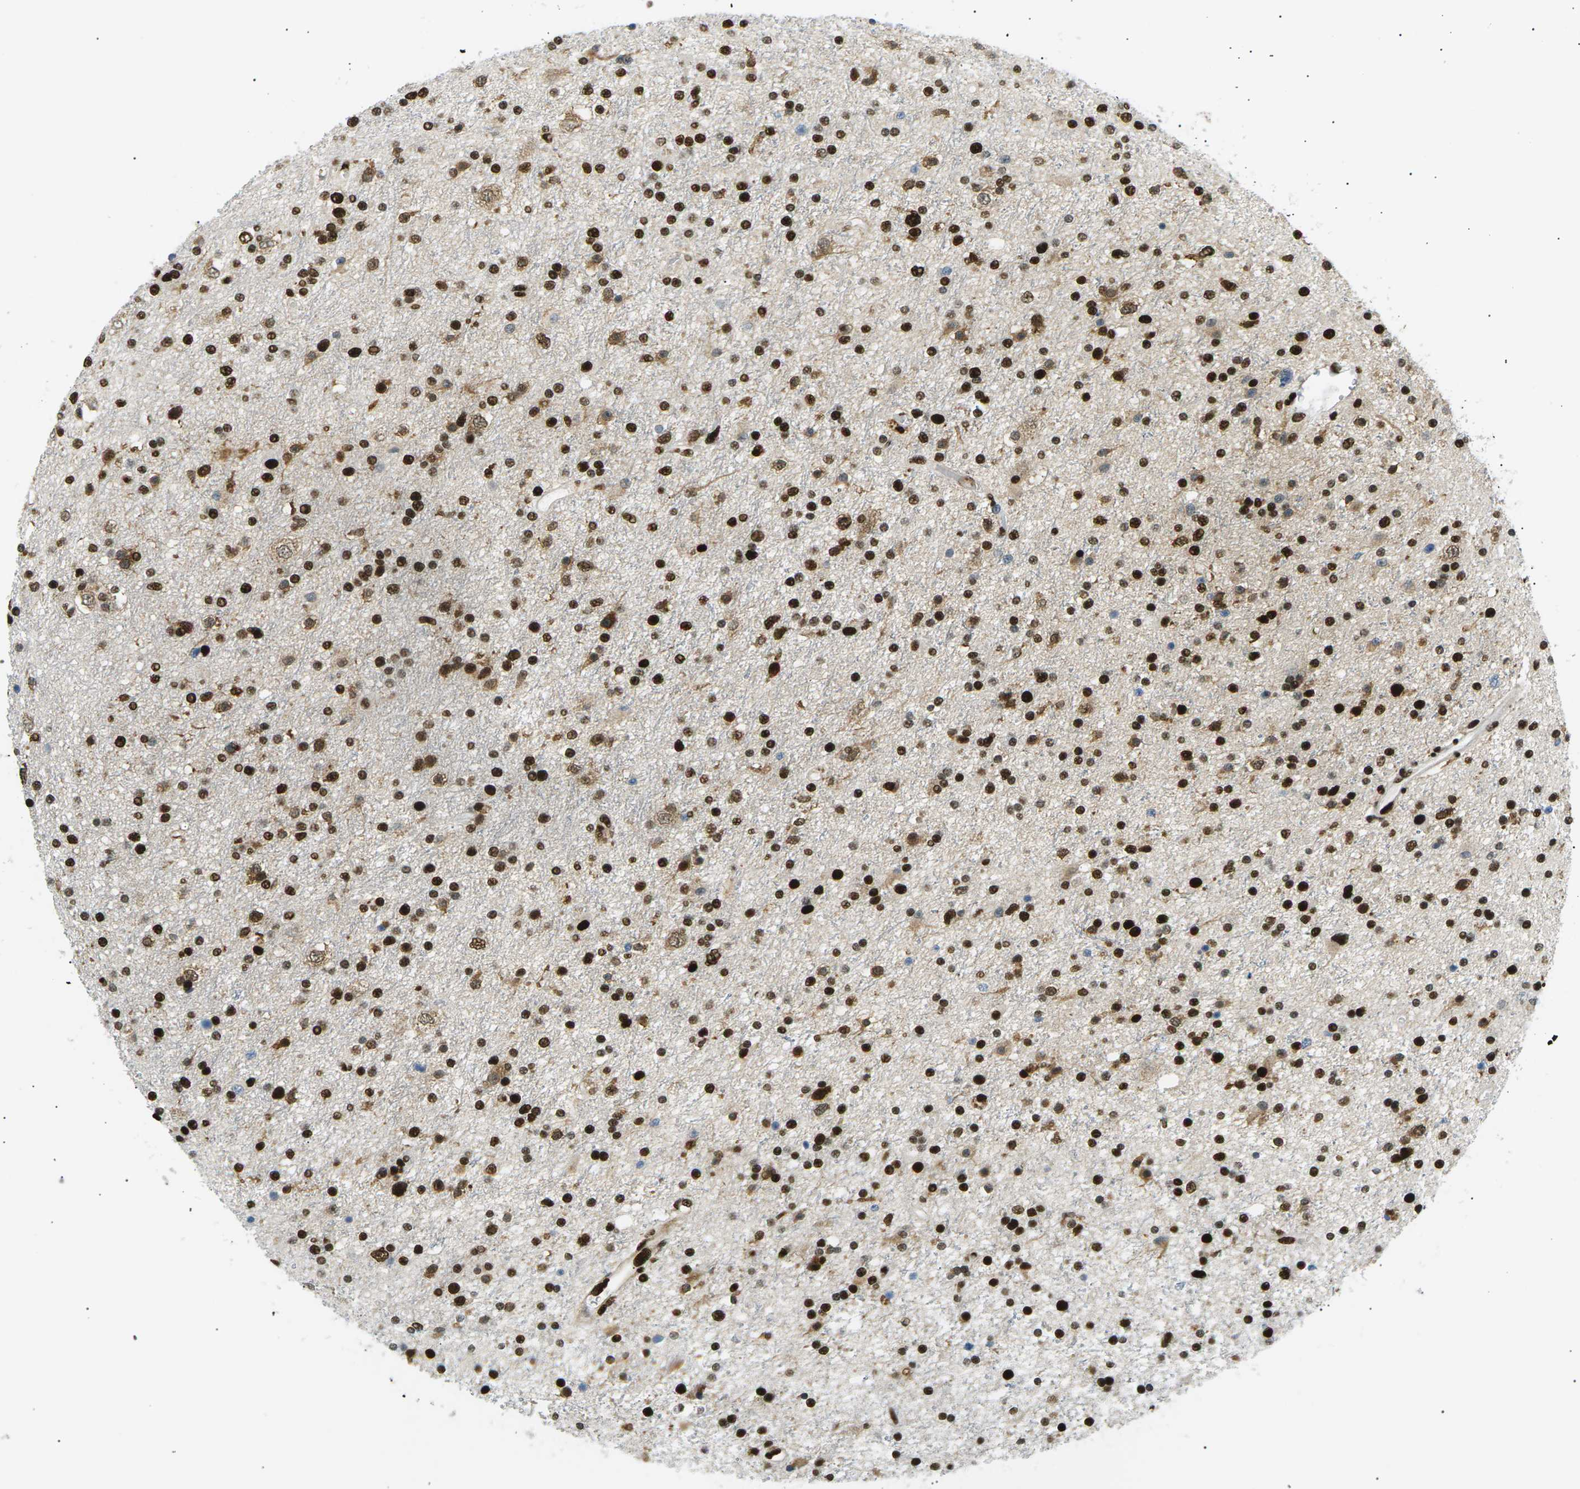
{"staining": {"intensity": "strong", "quantity": ">75%", "location": "nuclear"}, "tissue": "glioma", "cell_type": "Tumor cells", "image_type": "cancer", "snomed": [{"axis": "morphology", "description": "Glioma, malignant, High grade"}, {"axis": "topography", "description": "Brain"}], "caption": "Glioma stained with a protein marker exhibits strong staining in tumor cells.", "gene": "RPA2", "patient": {"sex": "male", "age": 33}}